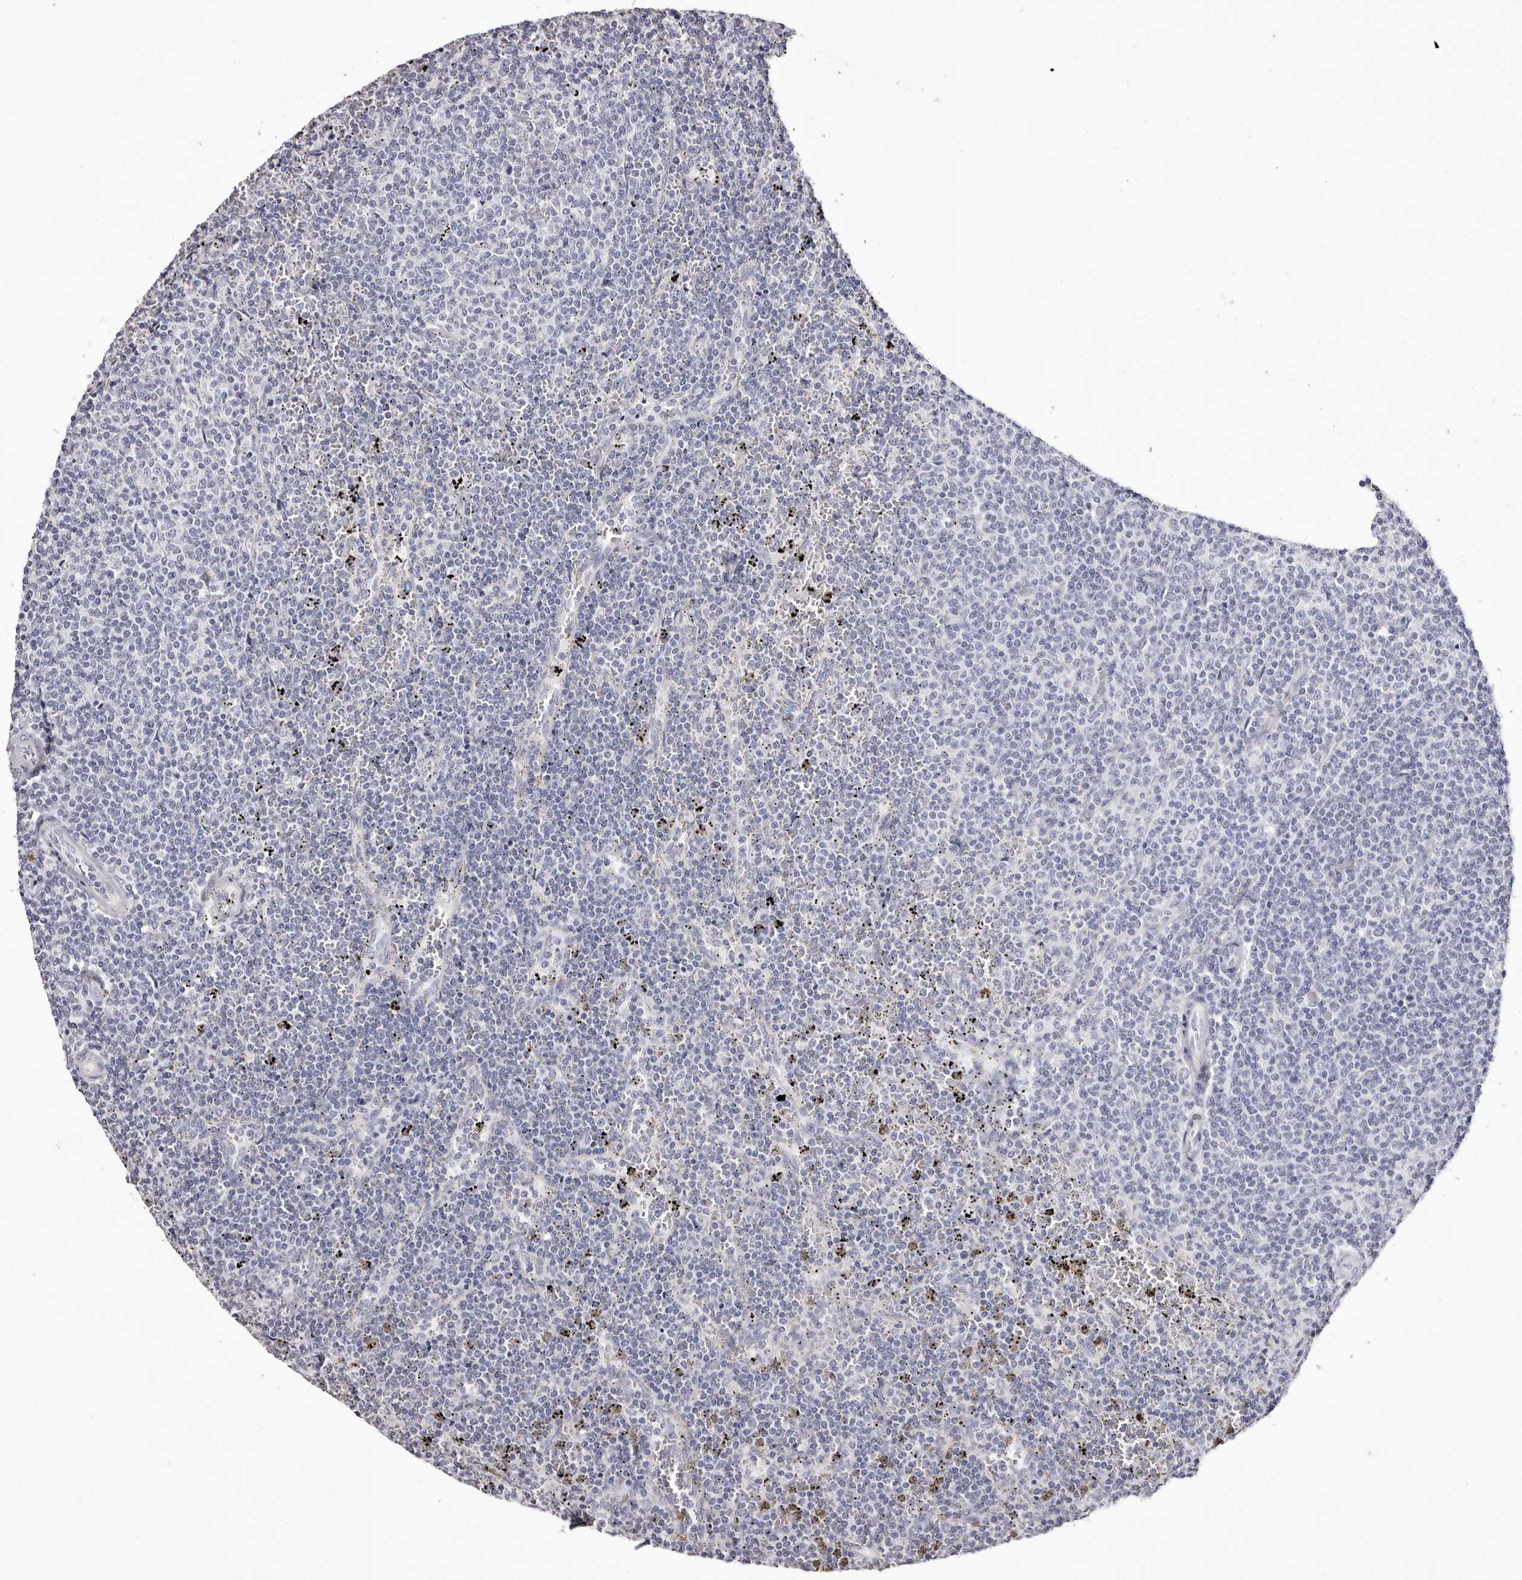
{"staining": {"intensity": "negative", "quantity": "none", "location": "none"}, "tissue": "lymphoma", "cell_type": "Tumor cells", "image_type": "cancer", "snomed": [{"axis": "morphology", "description": "Malignant lymphoma, non-Hodgkin's type, Low grade"}, {"axis": "topography", "description": "Spleen"}], "caption": "Tumor cells show no significant positivity in malignant lymphoma, non-Hodgkin's type (low-grade).", "gene": "CA6", "patient": {"sex": "female", "age": 50}}